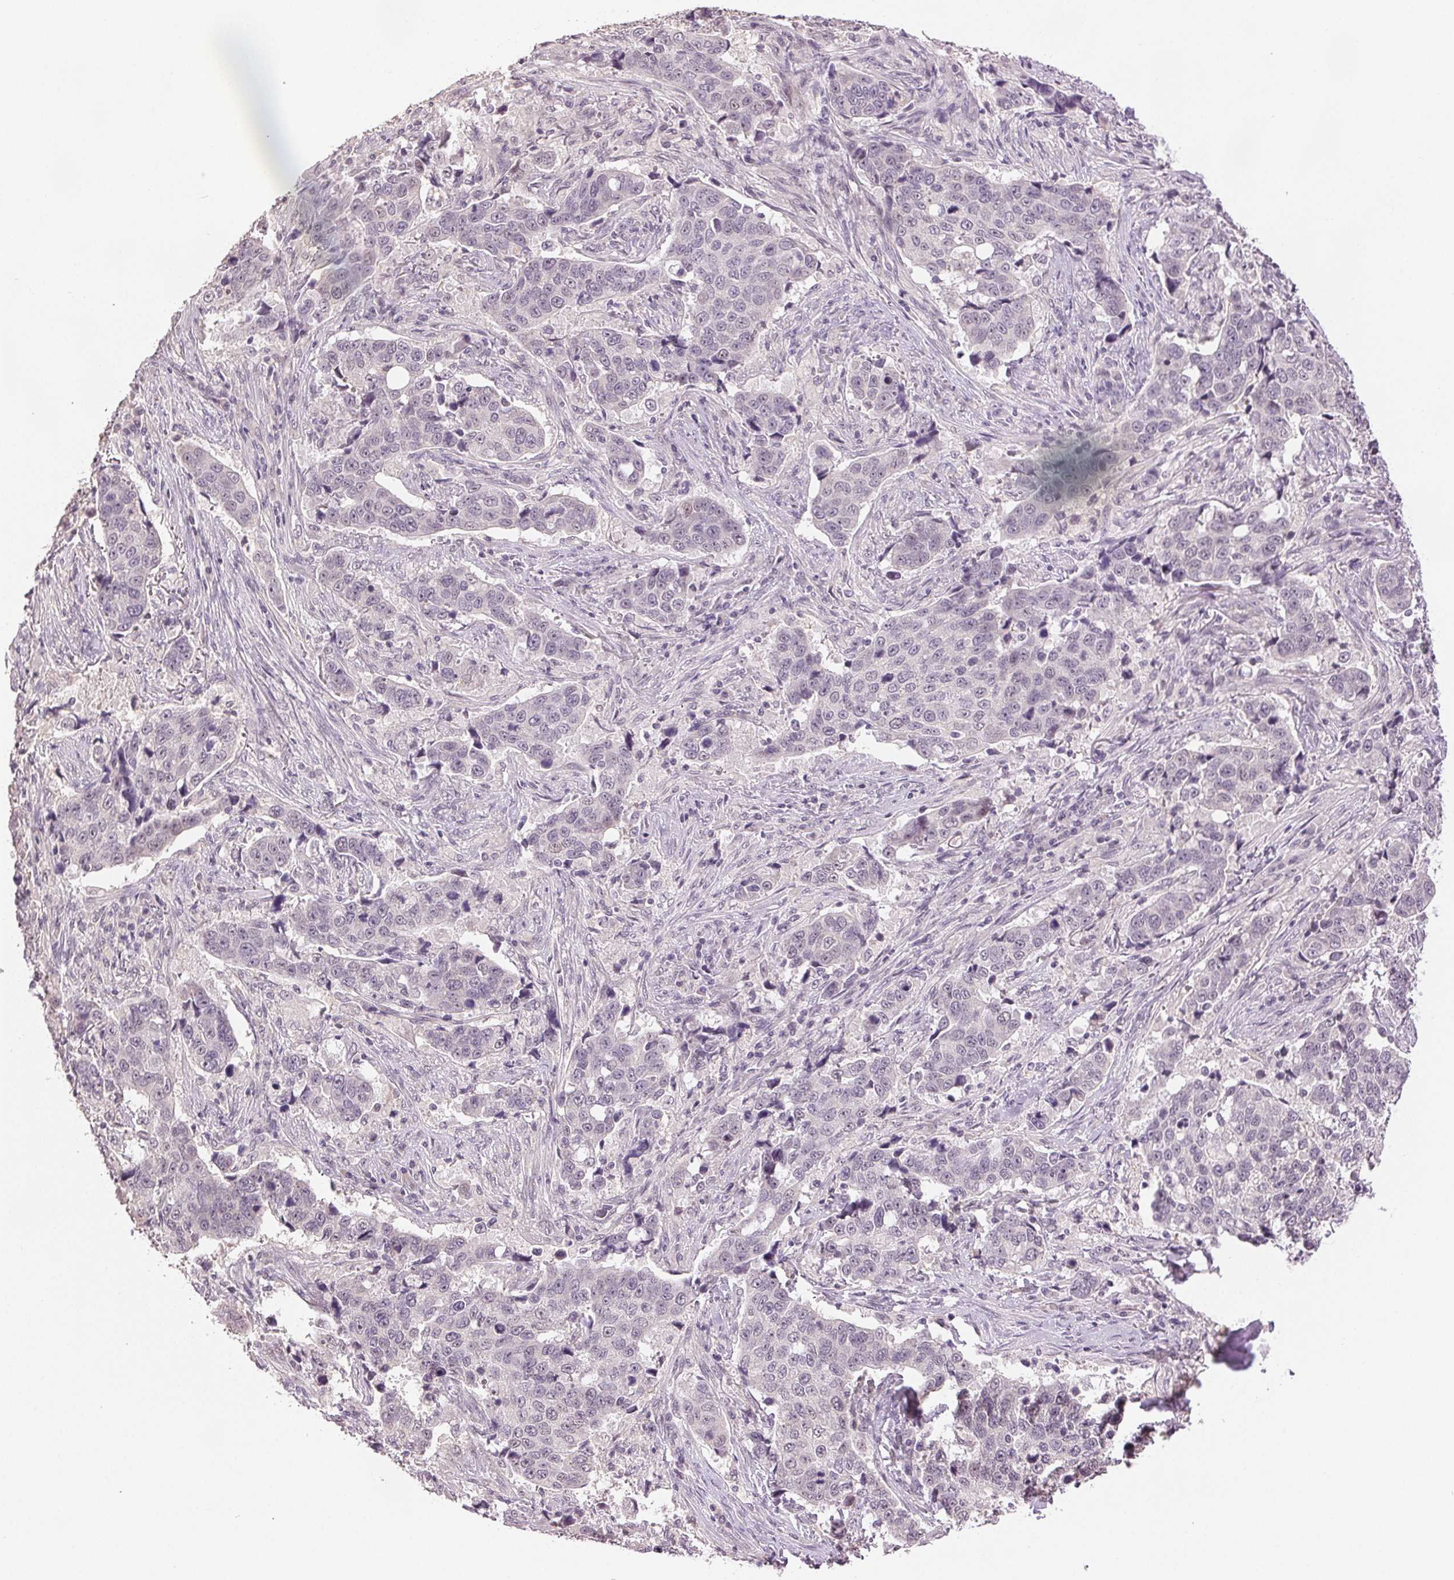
{"staining": {"intensity": "negative", "quantity": "none", "location": "none"}, "tissue": "lung cancer", "cell_type": "Tumor cells", "image_type": "cancer", "snomed": [{"axis": "morphology", "description": "Squamous cell carcinoma, NOS"}, {"axis": "topography", "description": "Lymph node"}, {"axis": "topography", "description": "Lung"}], "caption": "Protein analysis of squamous cell carcinoma (lung) reveals no significant staining in tumor cells.", "gene": "PLCB1", "patient": {"sex": "male", "age": 61}}